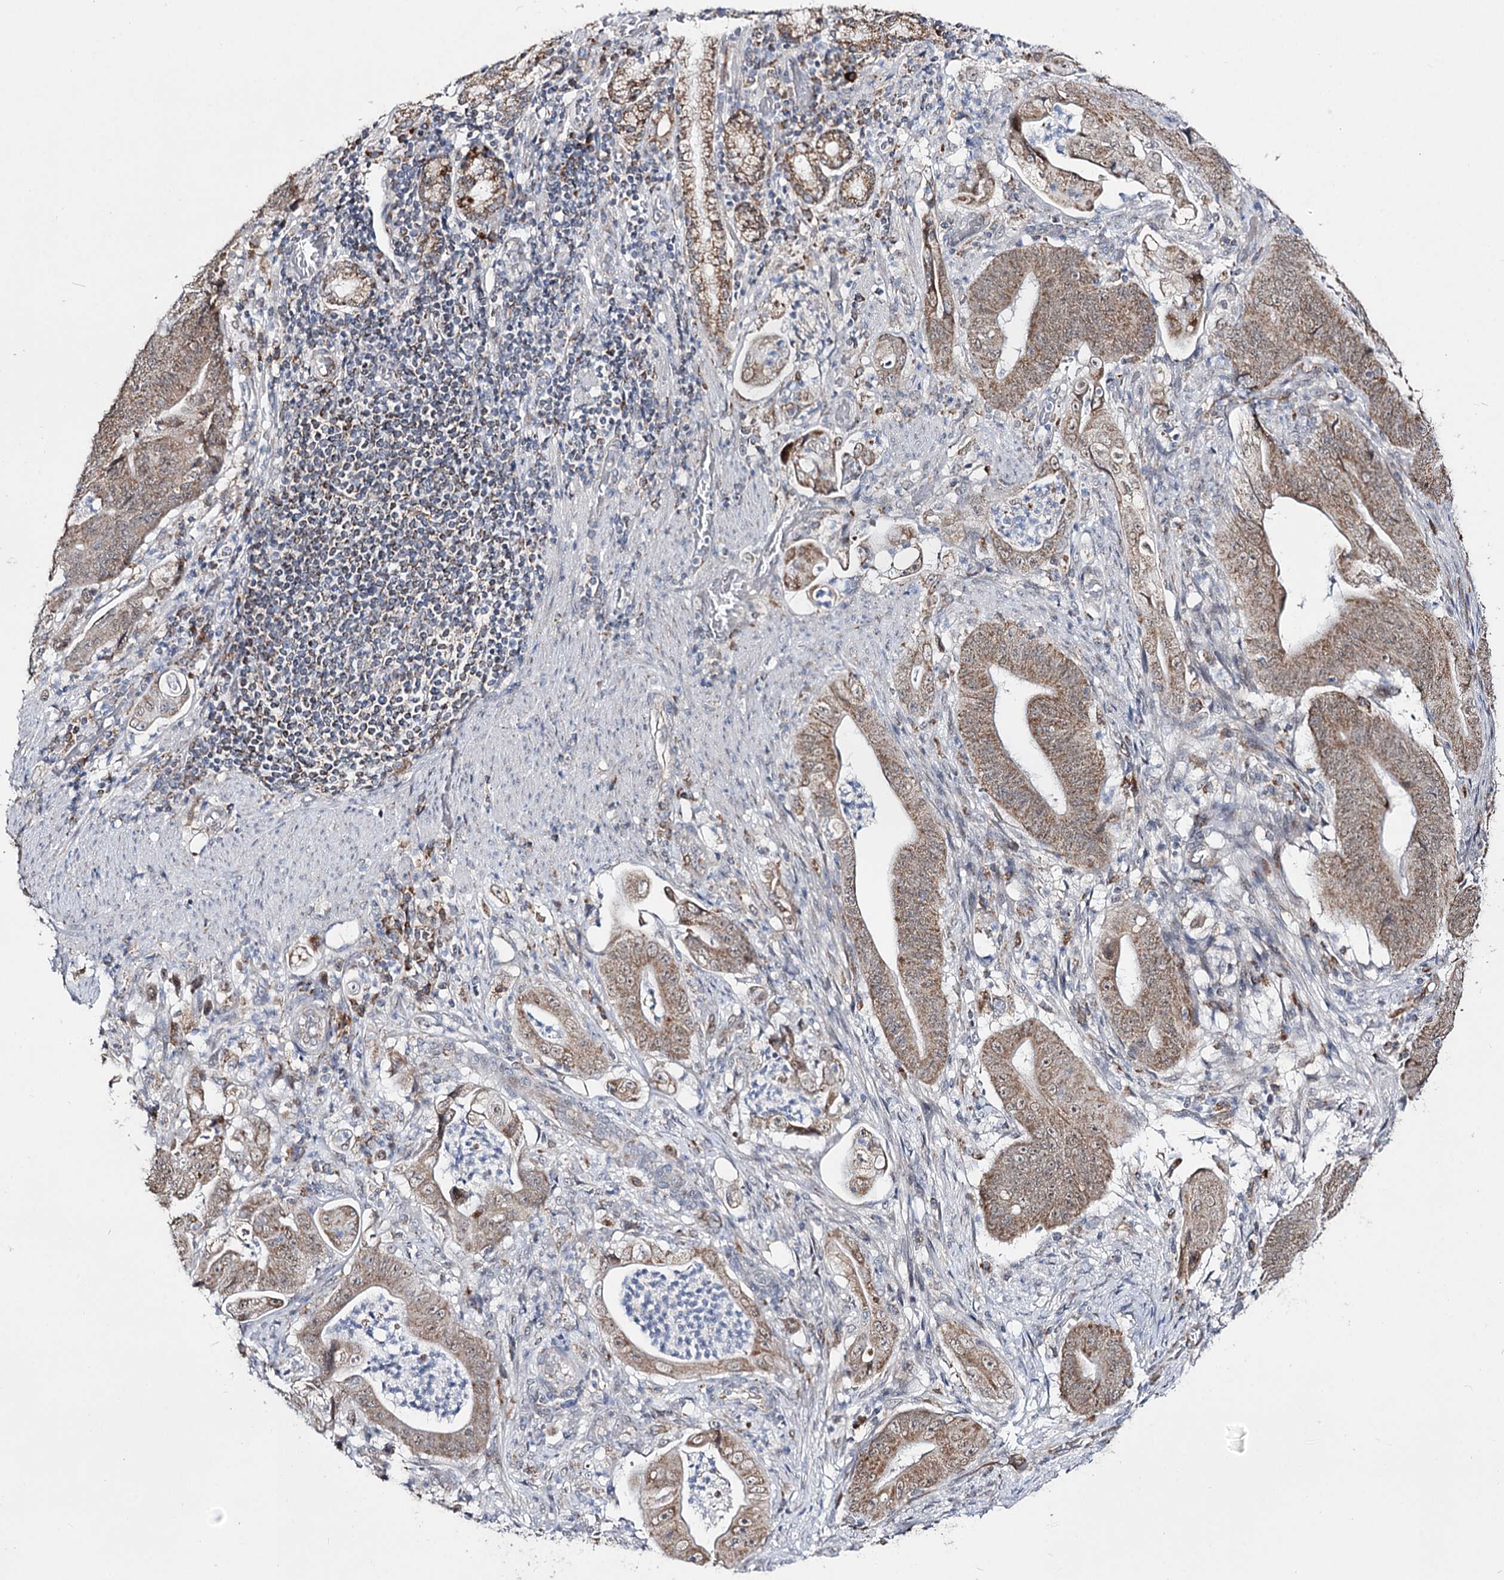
{"staining": {"intensity": "moderate", "quantity": ">75%", "location": "cytoplasmic/membranous"}, "tissue": "stomach cancer", "cell_type": "Tumor cells", "image_type": "cancer", "snomed": [{"axis": "morphology", "description": "Adenocarcinoma, NOS"}, {"axis": "topography", "description": "Stomach"}], "caption": "This image shows immunohistochemistry (IHC) staining of stomach adenocarcinoma, with medium moderate cytoplasmic/membranous expression in about >75% of tumor cells.", "gene": "CBR4", "patient": {"sex": "female", "age": 73}}